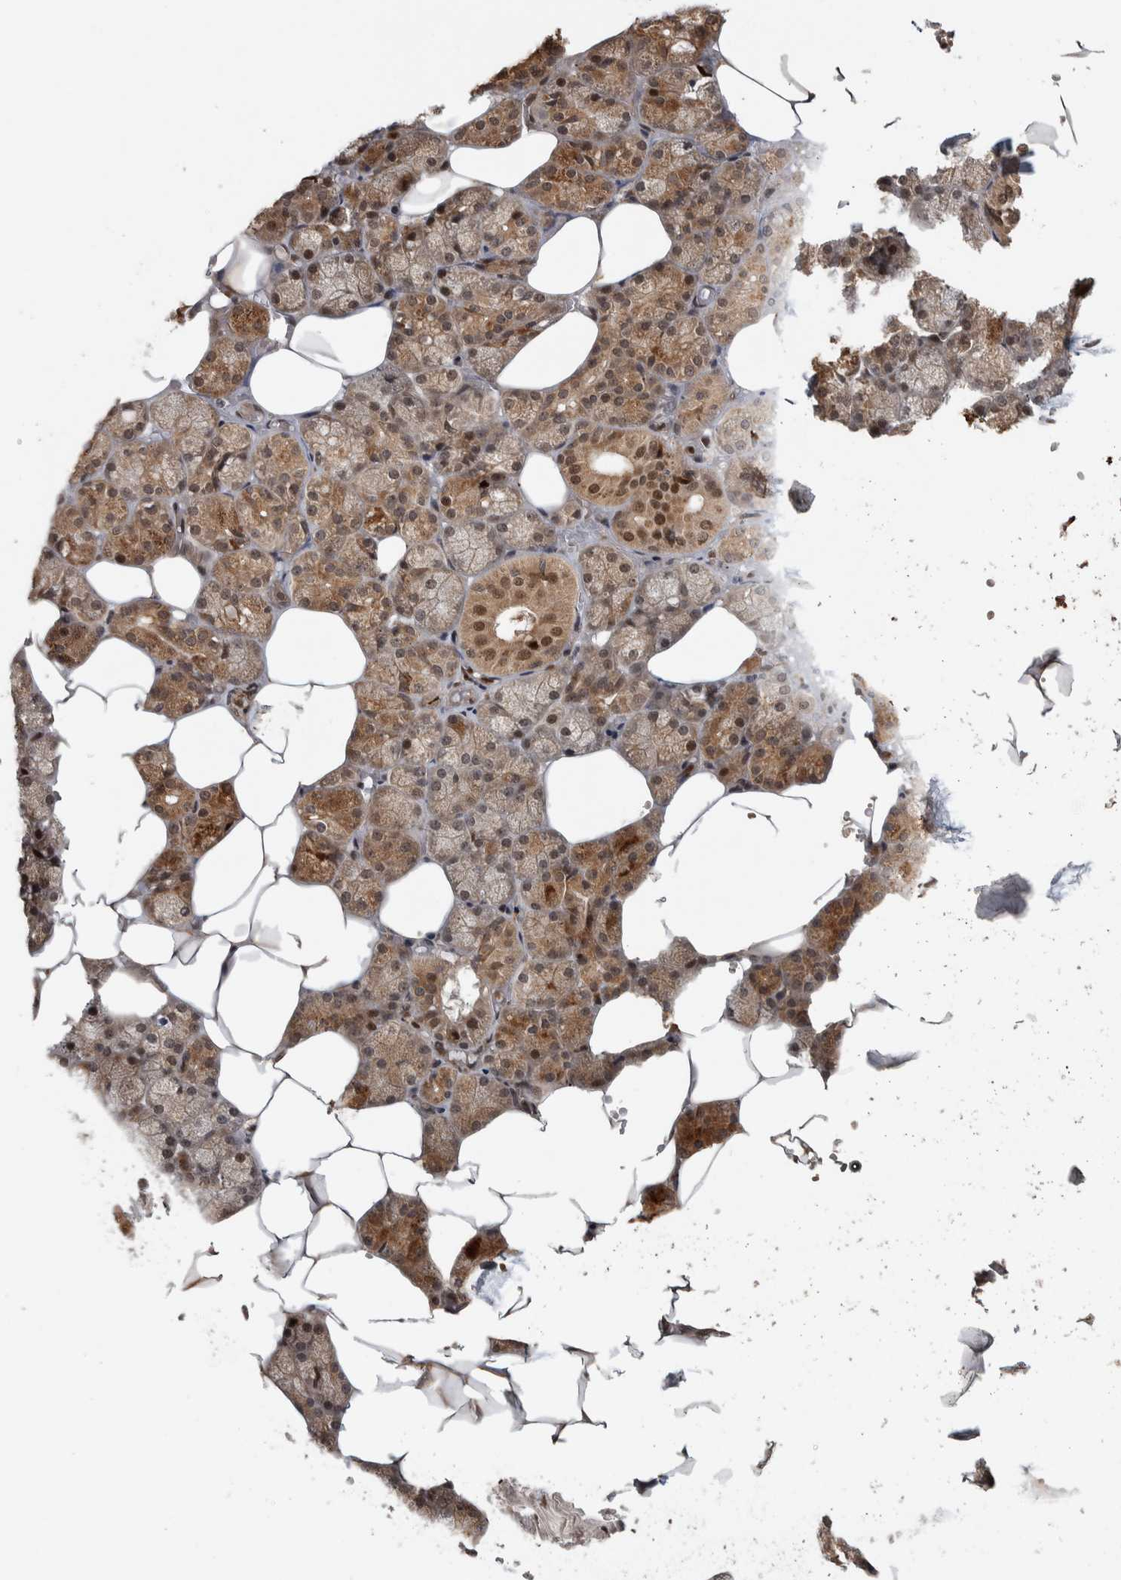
{"staining": {"intensity": "moderate", "quantity": ">75%", "location": "cytoplasmic/membranous,nuclear"}, "tissue": "salivary gland", "cell_type": "Glandular cells", "image_type": "normal", "snomed": [{"axis": "morphology", "description": "Normal tissue, NOS"}, {"axis": "topography", "description": "Salivary gland"}], "caption": "The immunohistochemical stain labels moderate cytoplasmic/membranous,nuclear expression in glandular cells of benign salivary gland. The staining was performed using DAB (3,3'-diaminobenzidine), with brown indicating positive protein expression. Nuclei are stained blue with hematoxylin.", "gene": "RPS6KA4", "patient": {"sex": "male", "age": 62}}